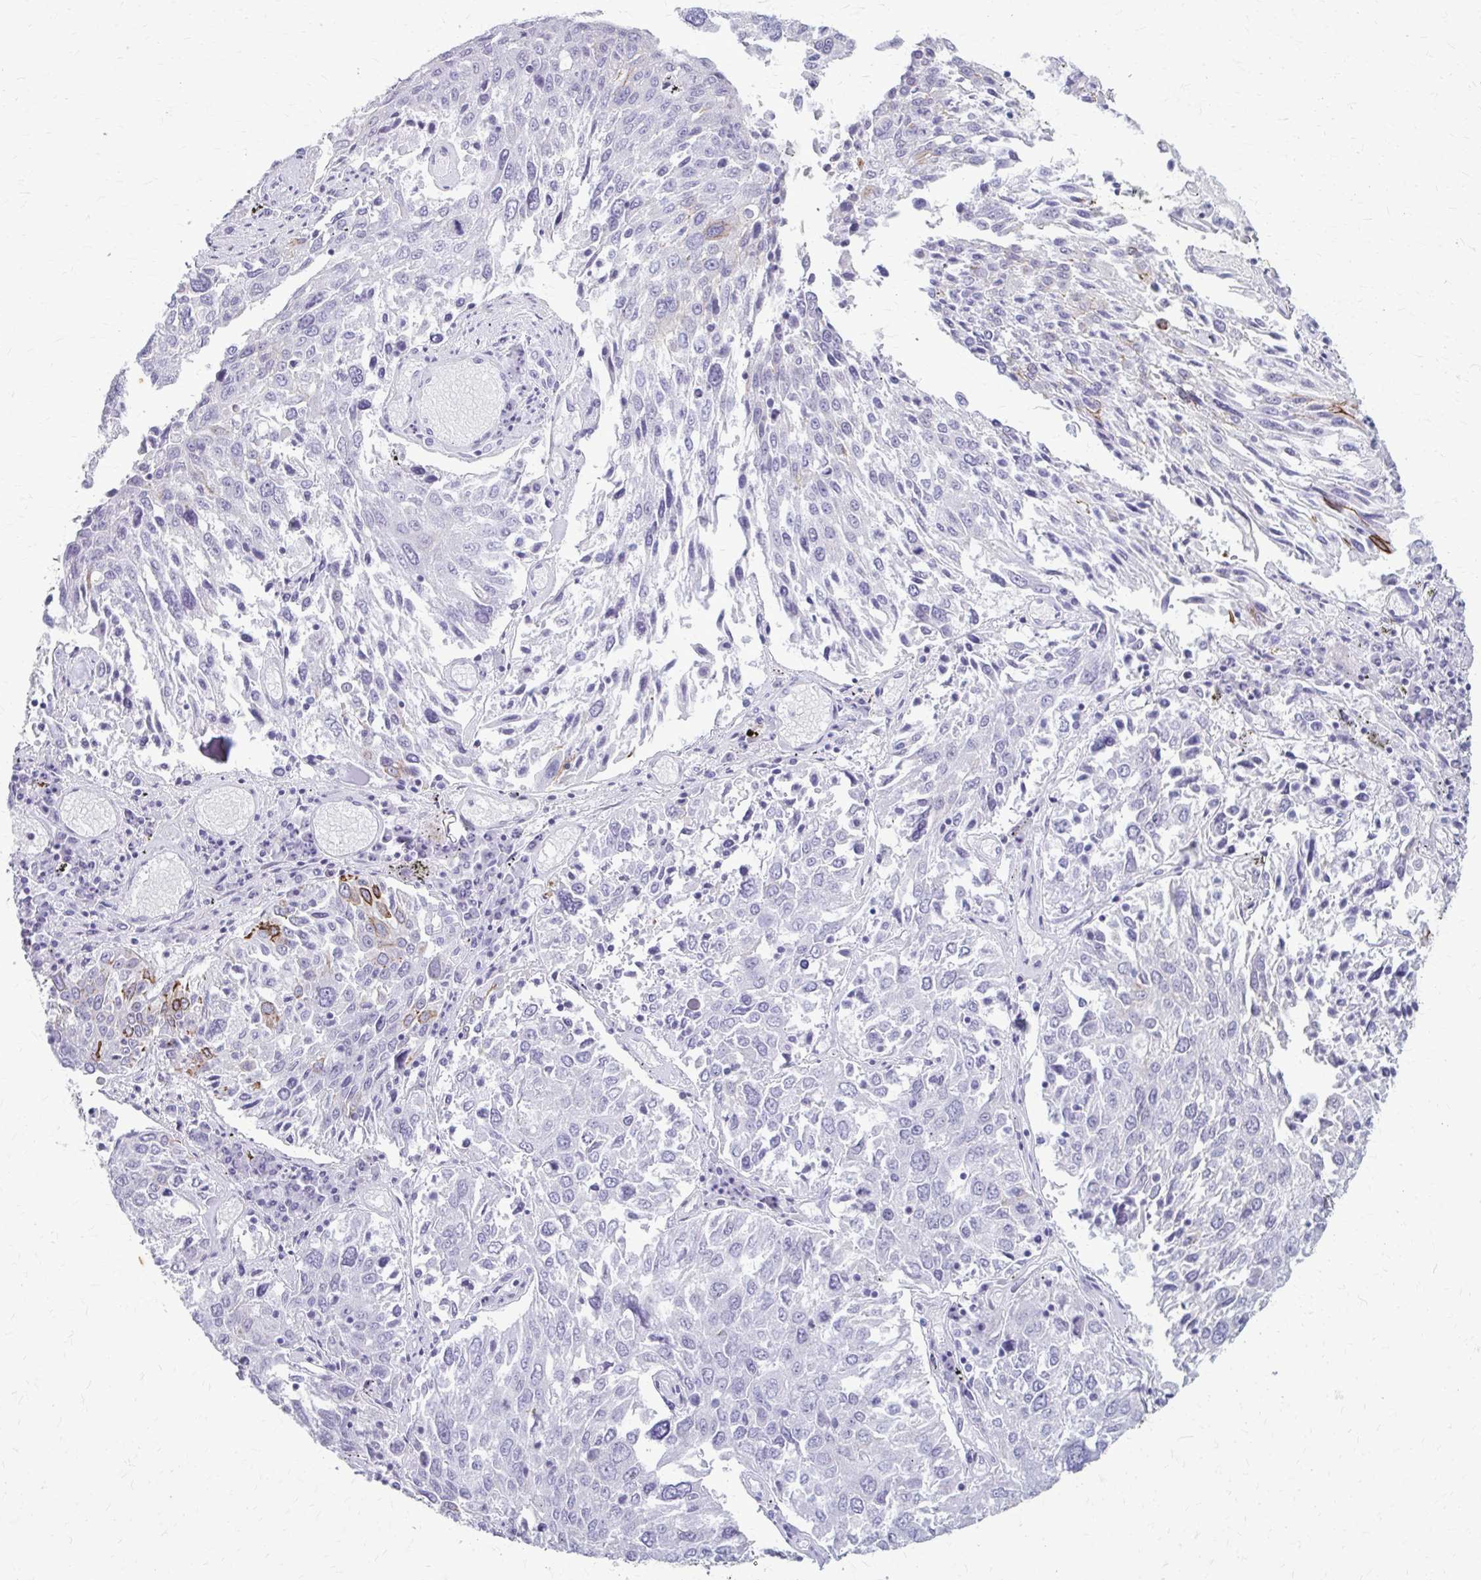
{"staining": {"intensity": "negative", "quantity": "none", "location": "none"}, "tissue": "lung cancer", "cell_type": "Tumor cells", "image_type": "cancer", "snomed": [{"axis": "morphology", "description": "Squamous cell carcinoma, NOS"}, {"axis": "topography", "description": "Lung"}], "caption": "Immunohistochemical staining of human lung cancer (squamous cell carcinoma) exhibits no significant expression in tumor cells. The staining was performed using DAB (3,3'-diaminobenzidine) to visualize the protein expression in brown, while the nuclei were stained in blue with hematoxylin (Magnification: 20x).", "gene": "KRT5", "patient": {"sex": "male", "age": 65}}